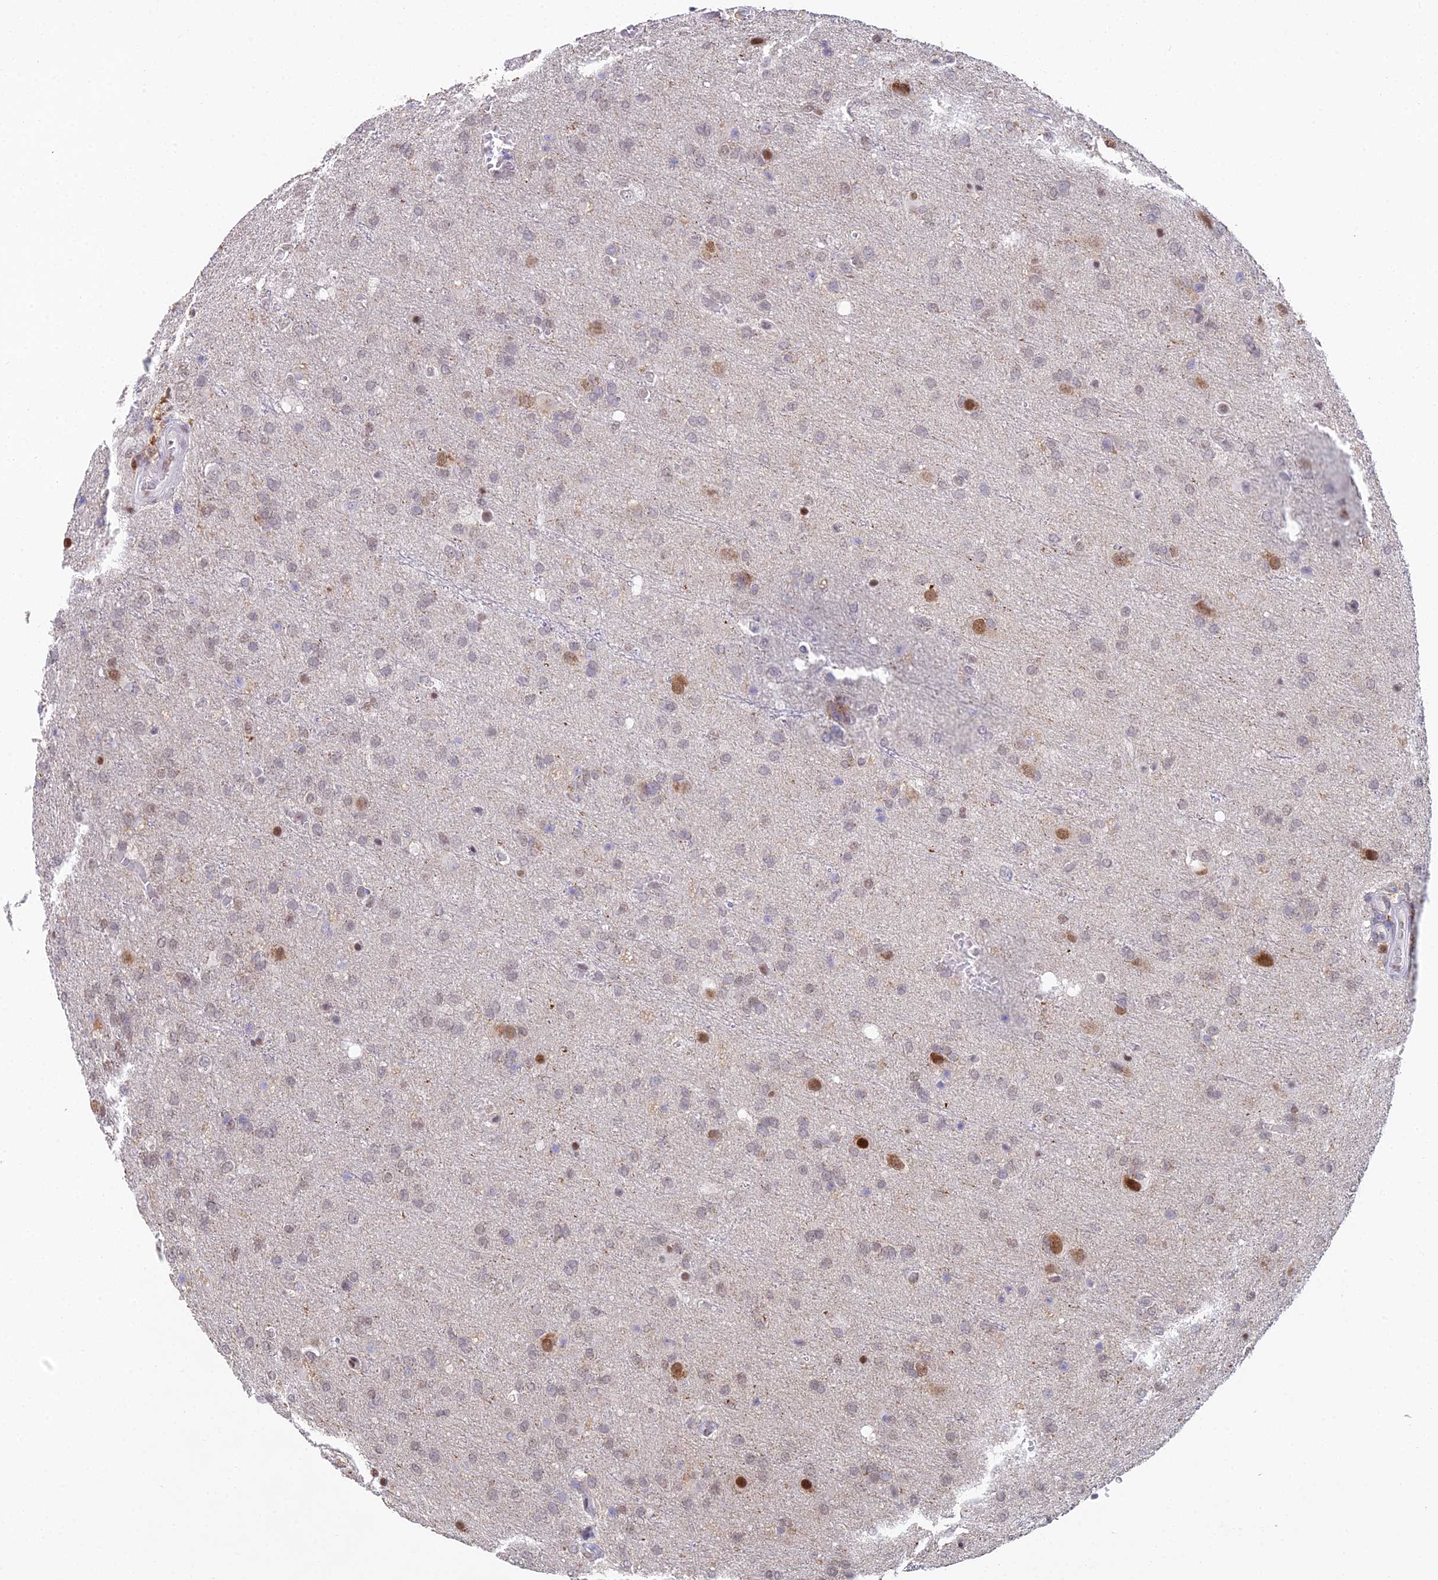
{"staining": {"intensity": "weak", "quantity": "25%-75%", "location": "nuclear"}, "tissue": "glioma", "cell_type": "Tumor cells", "image_type": "cancer", "snomed": [{"axis": "morphology", "description": "Glioma, malignant, High grade"}, {"axis": "topography", "description": "Brain"}], "caption": "Immunohistochemistry staining of malignant glioma (high-grade), which exhibits low levels of weak nuclear expression in approximately 25%-75% of tumor cells indicating weak nuclear protein expression. The staining was performed using DAB (brown) for protein detection and nuclei were counterstained in hematoxylin (blue).", "gene": "ABHD17A", "patient": {"sex": "female", "age": 74}}